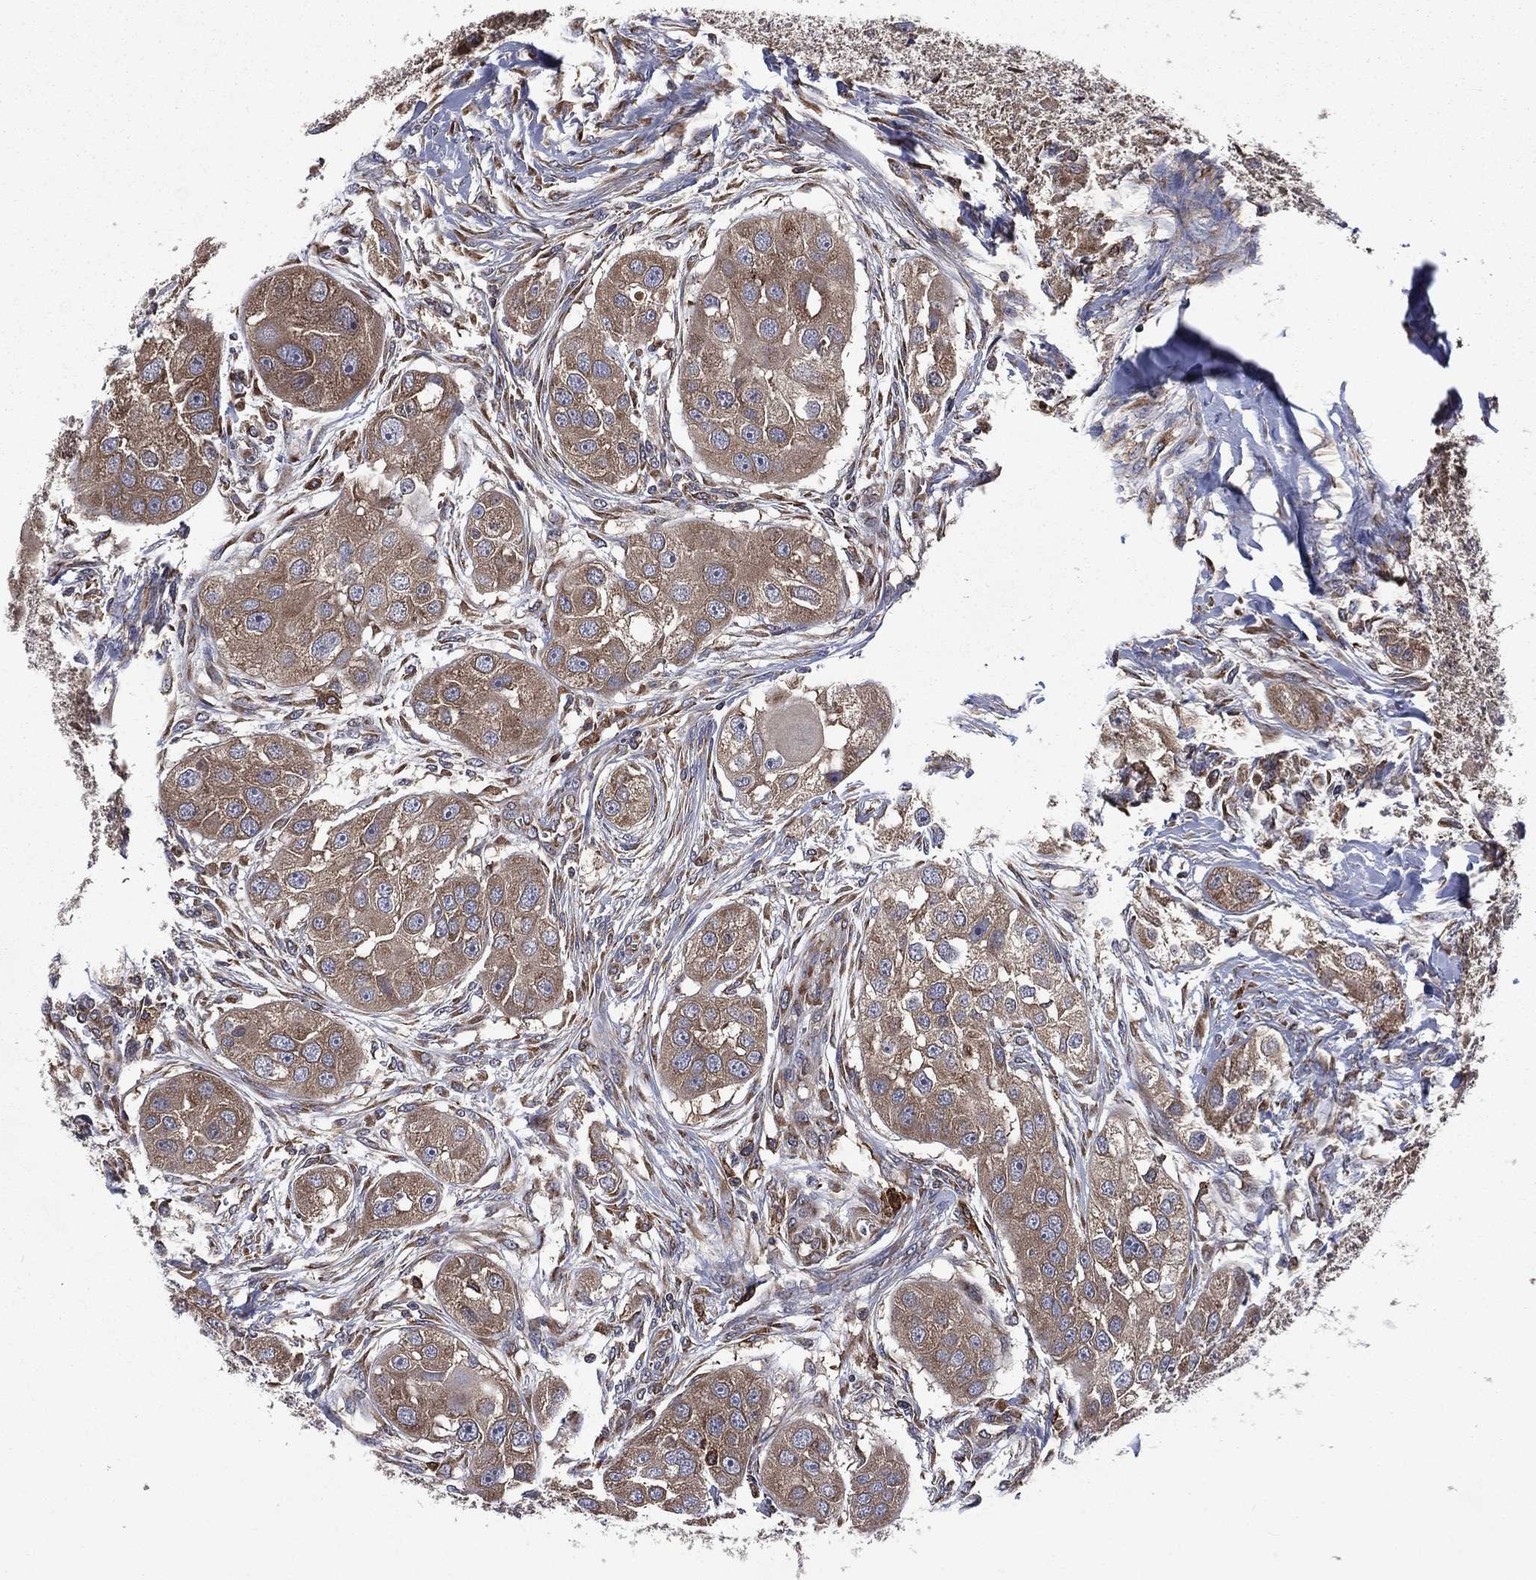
{"staining": {"intensity": "moderate", "quantity": ">75%", "location": "cytoplasmic/membranous"}, "tissue": "head and neck cancer", "cell_type": "Tumor cells", "image_type": "cancer", "snomed": [{"axis": "morphology", "description": "Normal tissue, NOS"}, {"axis": "morphology", "description": "Squamous cell carcinoma, NOS"}, {"axis": "topography", "description": "Skeletal muscle"}, {"axis": "topography", "description": "Head-Neck"}], "caption": "This micrograph displays immunohistochemistry (IHC) staining of head and neck squamous cell carcinoma, with medium moderate cytoplasmic/membranous positivity in about >75% of tumor cells.", "gene": "C2orf76", "patient": {"sex": "male", "age": 51}}